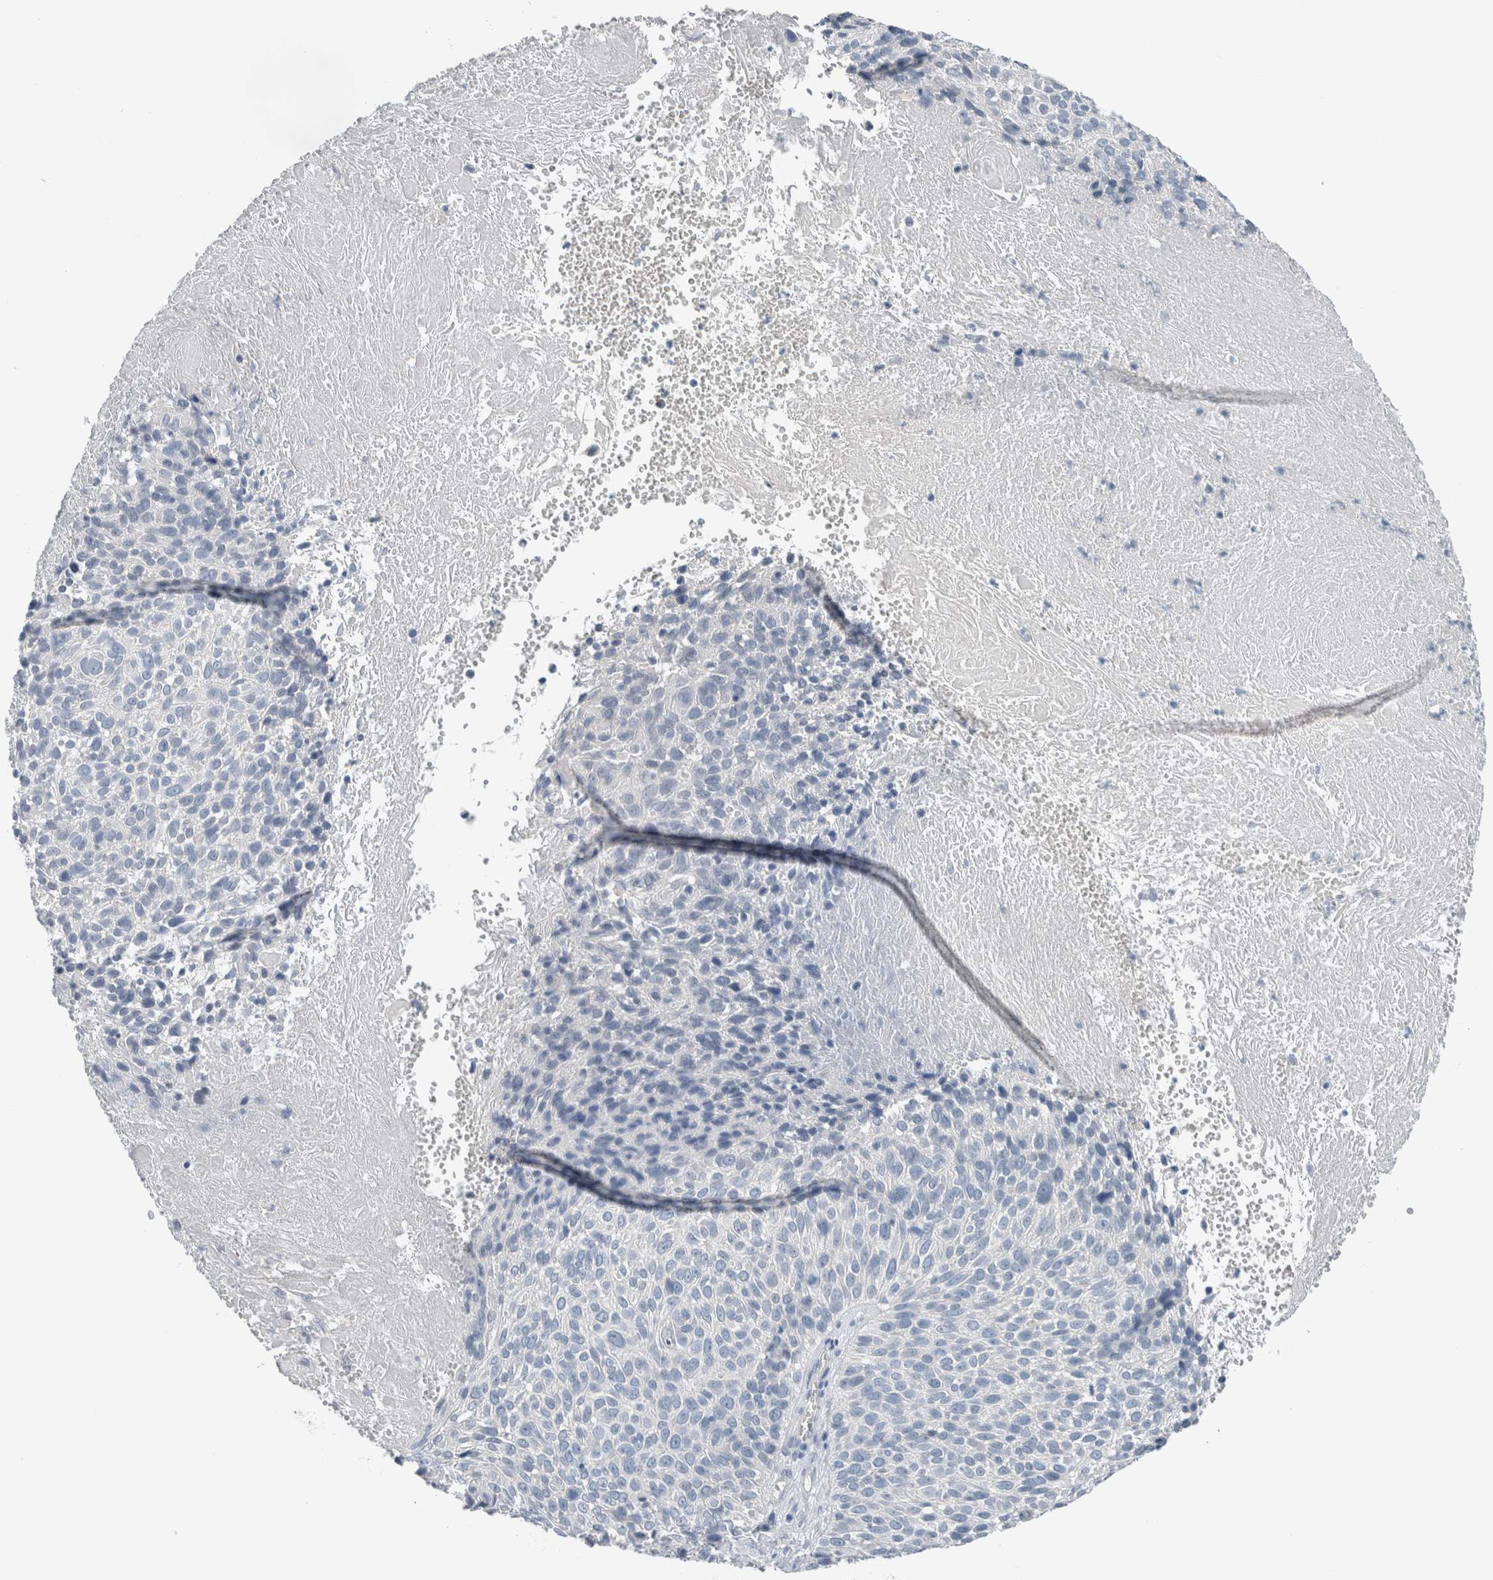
{"staining": {"intensity": "negative", "quantity": "none", "location": "none"}, "tissue": "cervical cancer", "cell_type": "Tumor cells", "image_type": "cancer", "snomed": [{"axis": "morphology", "description": "Squamous cell carcinoma, NOS"}, {"axis": "topography", "description": "Cervix"}], "caption": "High power microscopy image of an immunohistochemistry micrograph of cervical cancer, revealing no significant staining in tumor cells.", "gene": "DUOX1", "patient": {"sex": "female", "age": 74}}